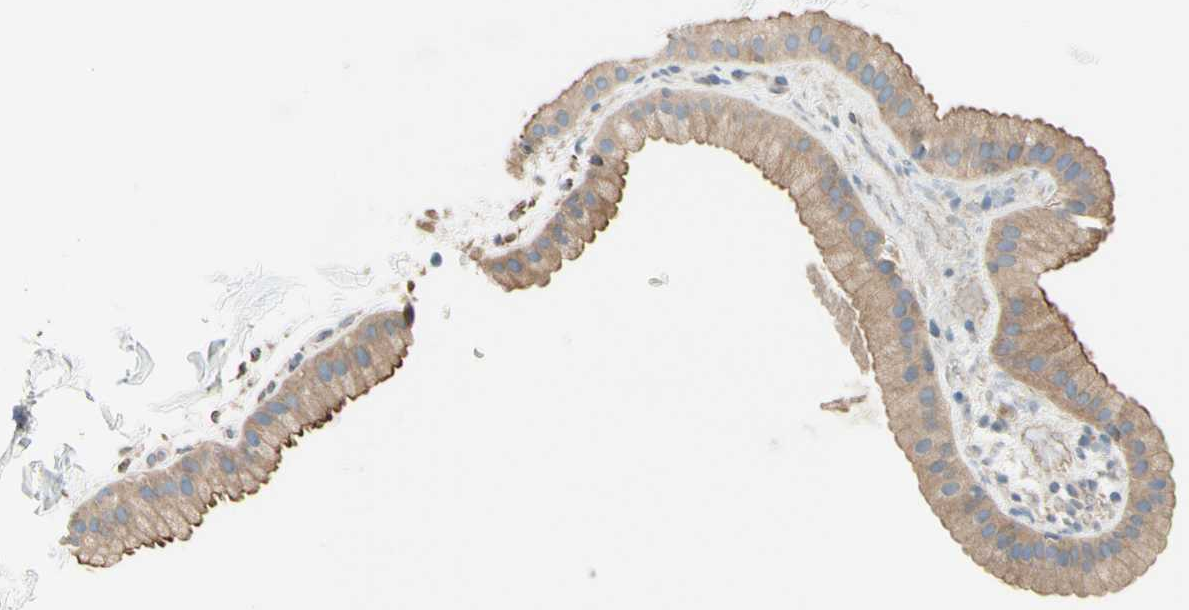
{"staining": {"intensity": "weak", "quantity": ">75%", "location": "cytoplasmic/membranous"}, "tissue": "gallbladder", "cell_type": "Glandular cells", "image_type": "normal", "snomed": [{"axis": "morphology", "description": "Normal tissue, NOS"}, {"axis": "topography", "description": "Gallbladder"}], "caption": "DAB immunohistochemical staining of benign human gallbladder displays weak cytoplasmic/membranous protein expression in approximately >75% of glandular cells. Nuclei are stained in blue.", "gene": "TRAF2", "patient": {"sex": "female", "age": 64}}